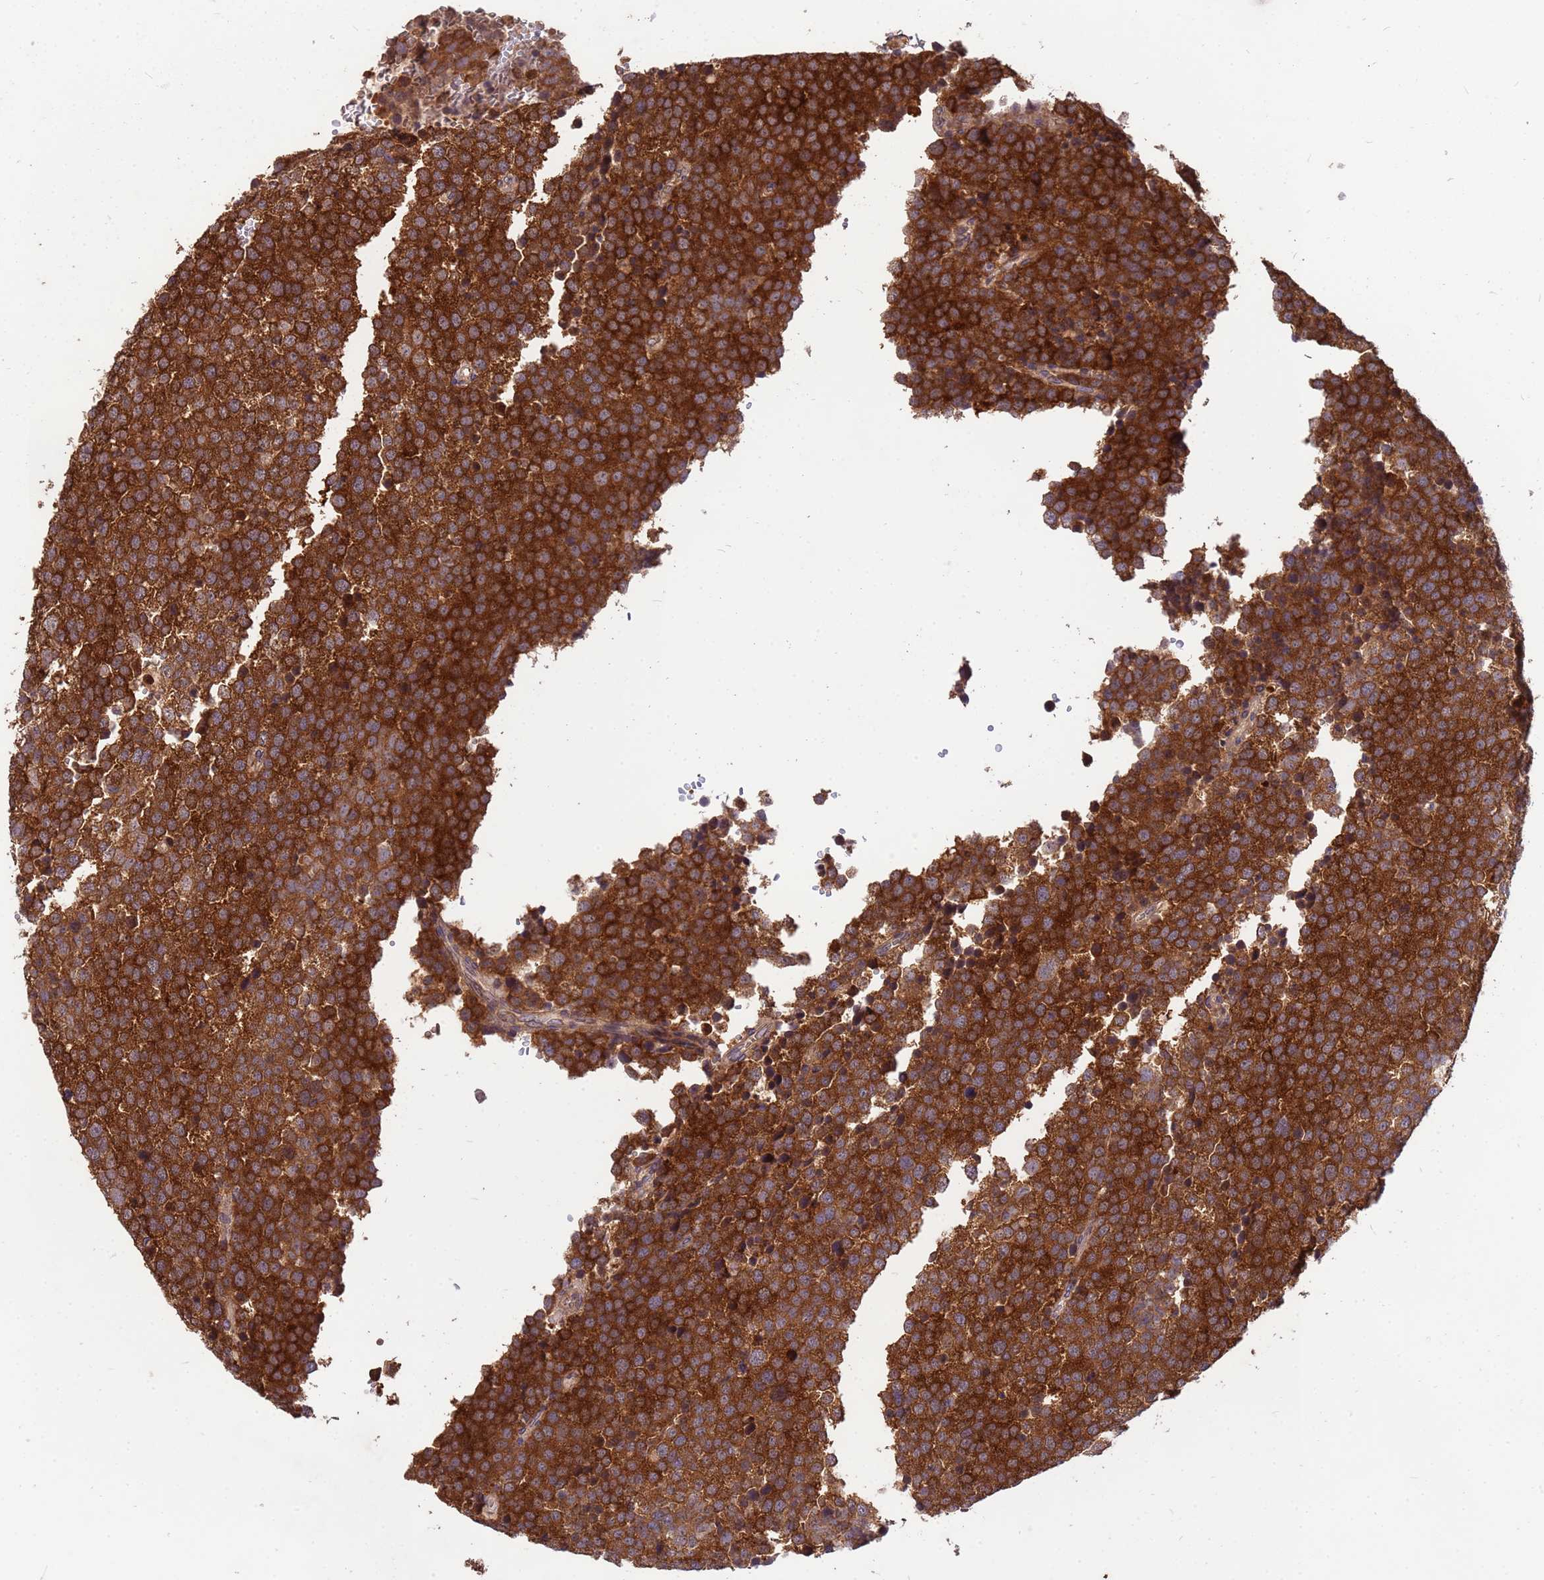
{"staining": {"intensity": "strong", "quantity": ">75%", "location": "cytoplasmic/membranous"}, "tissue": "testis cancer", "cell_type": "Tumor cells", "image_type": "cancer", "snomed": [{"axis": "morphology", "description": "Seminoma, NOS"}, {"axis": "topography", "description": "Testis"}], "caption": "Testis cancer tissue shows strong cytoplasmic/membranous expression in approximately >75% of tumor cells (DAB (3,3'-diaminobenzidine) IHC with brightfield microscopy, high magnification).", "gene": "PPP2CB", "patient": {"sex": "male", "age": 71}}